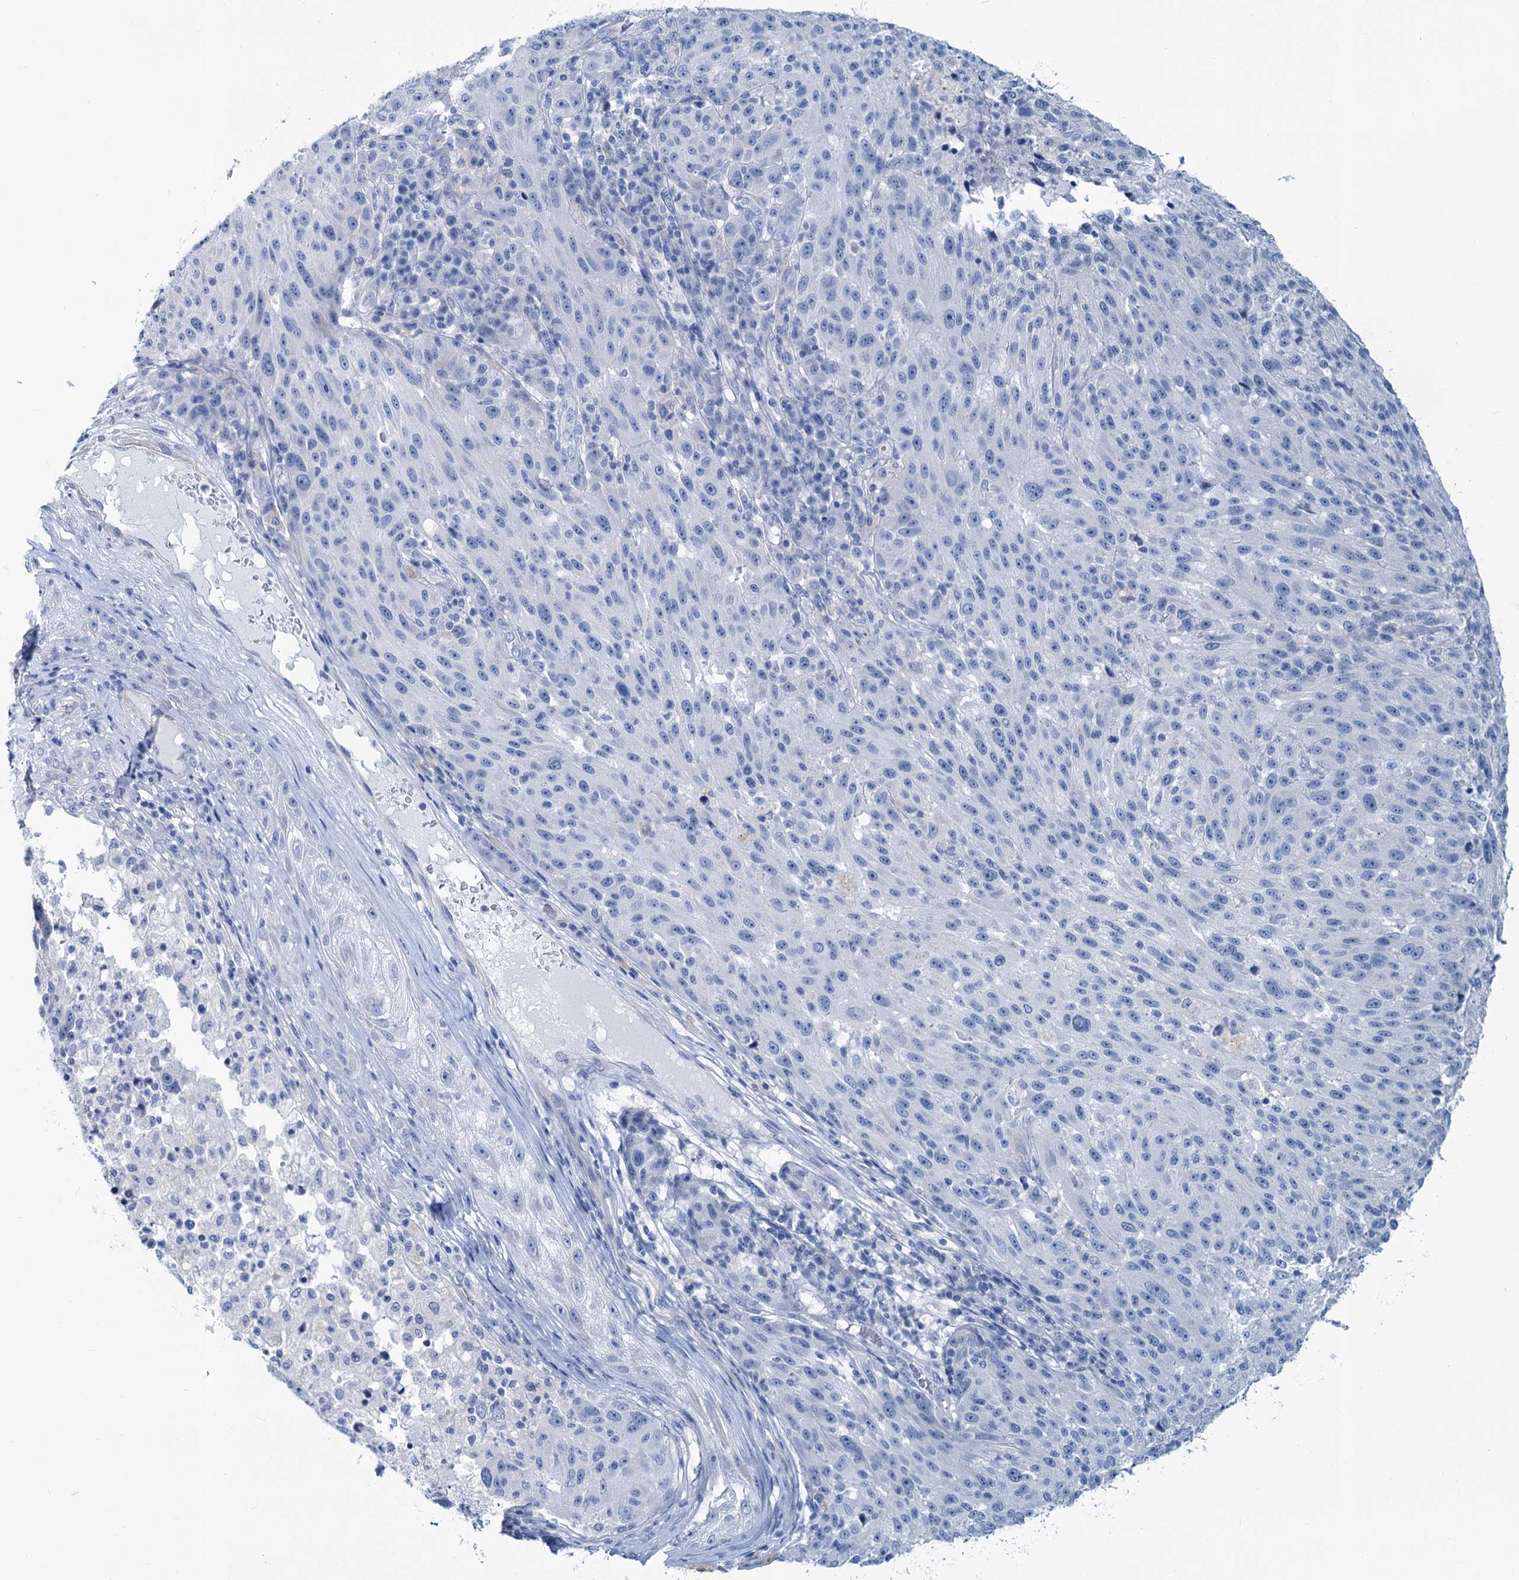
{"staining": {"intensity": "negative", "quantity": "none", "location": "none"}, "tissue": "melanoma", "cell_type": "Tumor cells", "image_type": "cancer", "snomed": [{"axis": "morphology", "description": "Malignant melanoma, NOS"}, {"axis": "topography", "description": "Skin"}], "caption": "Immunohistochemistry (IHC) histopathology image of melanoma stained for a protein (brown), which shows no positivity in tumor cells.", "gene": "SLC1A3", "patient": {"sex": "male", "age": 53}}